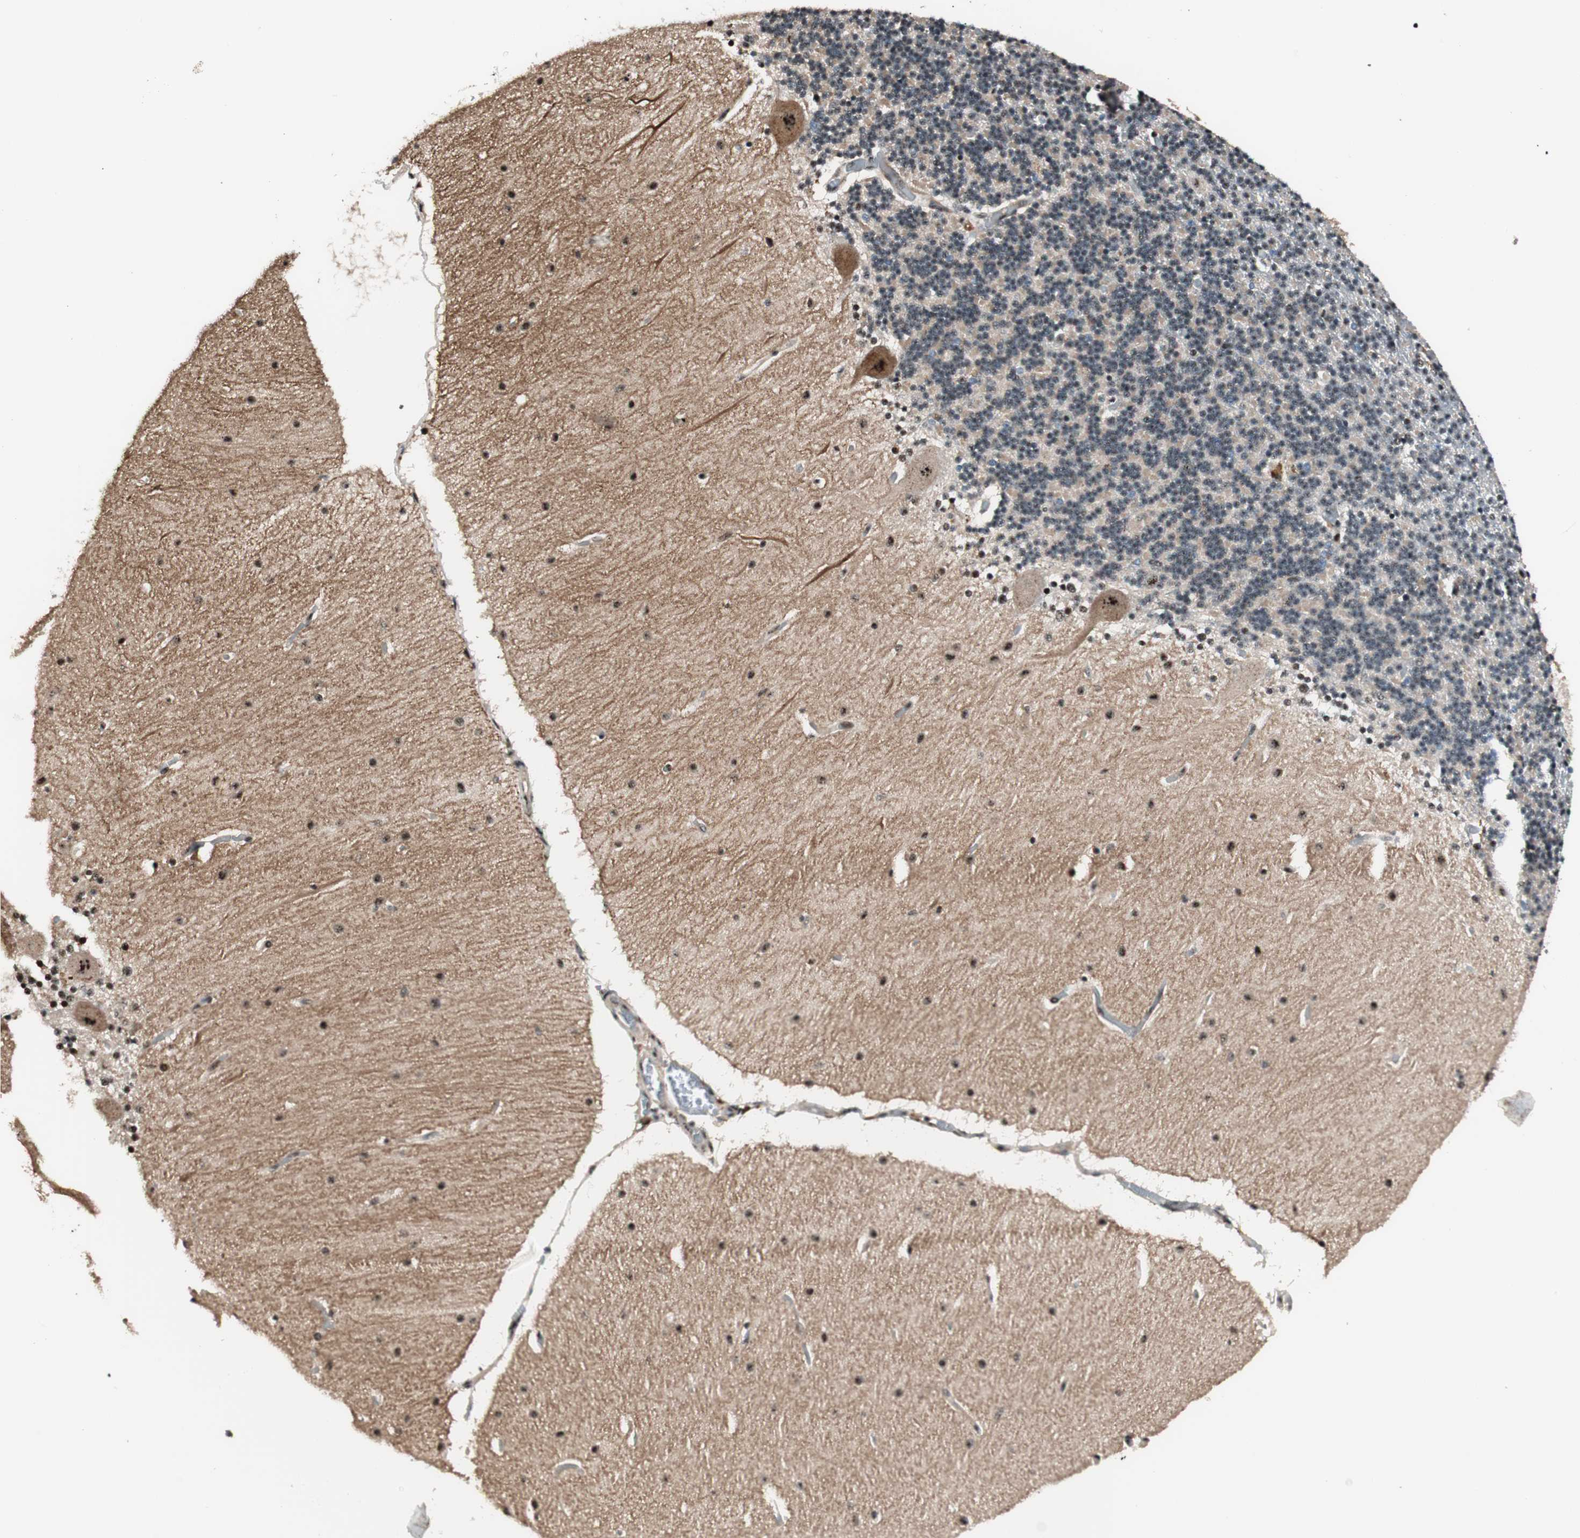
{"staining": {"intensity": "moderate", "quantity": "<25%", "location": "nuclear"}, "tissue": "cerebellum", "cell_type": "Cells in granular layer", "image_type": "normal", "snomed": [{"axis": "morphology", "description": "Normal tissue, NOS"}, {"axis": "topography", "description": "Cerebellum"}], "caption": "The image shows staining of normal cerebellum, revealing moderate nuclear protein expression (brown color) within cells in granular layer.", "gene": "NR5A2", "patient": {"sex": "female", "age": 54}}